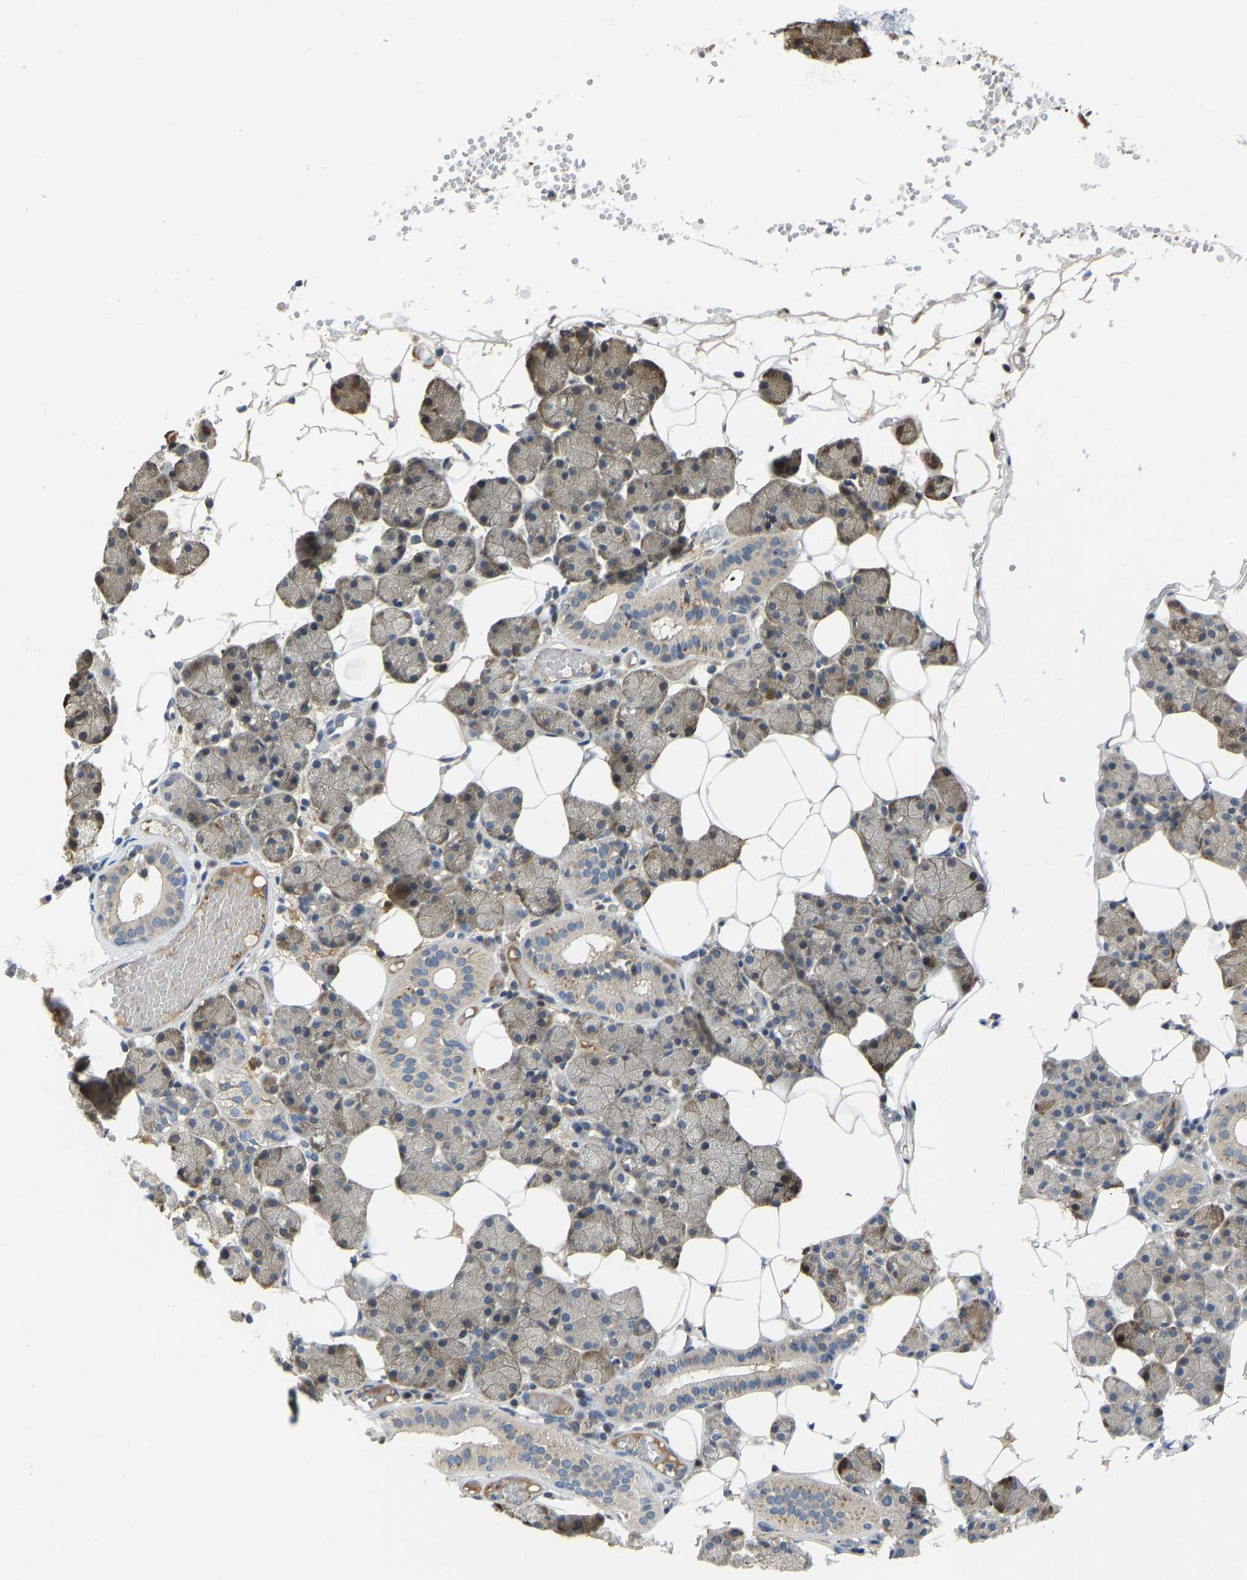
{"staining": {"intensity": "moderate", "quantity": "<25%", "location": "cytoplasmic/membranous"}, "tissue": "salivary gland", "cell_type": "Glandular cells", "image_type": "normal", "snomed": [{"axis": "morphology", "description": "Normal tissue, NOS"}, {"axis": "topography", "description": "Salivary gland"}], "caption": "The immunohistochemical stain labels moderate cytoplasmic/membranous expression in glandular cells of normal salivary gland. (brown staining indicates protein expression, while blue staining denotes nuclei).", "gene": "ZNF251", "patient": {"sex": "female", "age": 33}}